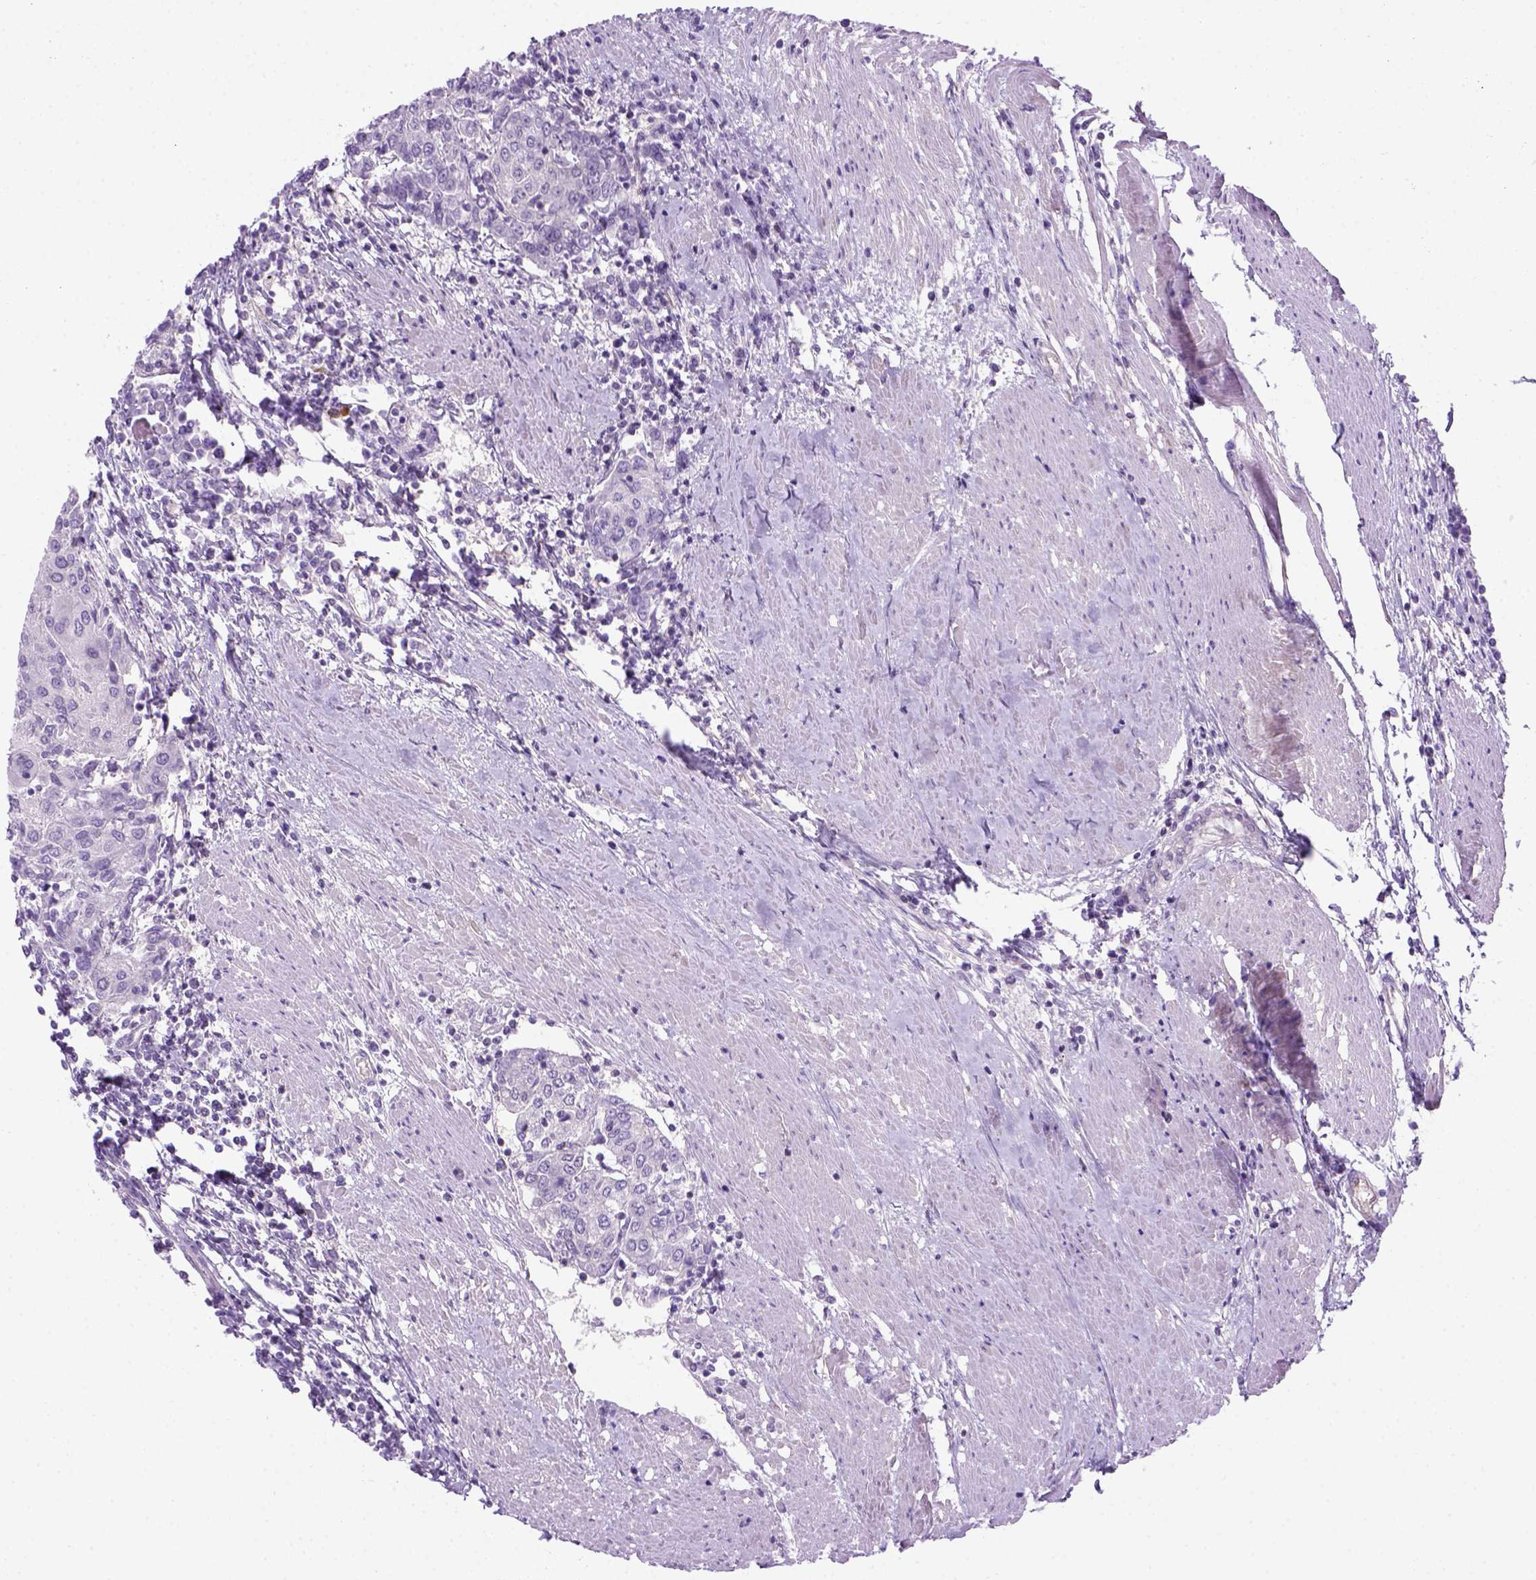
{"staining": {"intensity": "negative", "quantity": "none", "location": "none"}, "tissue": "urothelial cancer", "cell_type": "Tumor cells", "image_type": "cancer", "snomed": [{"axis": "morphology", "description": "Urothelial carcinoma, High grade"}, {"axis": "topography", "description": "Urinary bladder"}], "caption": "Micrograph shows no protein positivity in tumor cells of urothelial cancer tissue. (DAB (3,3'-diaminobenzidine) IHC with hematoxylin counter stain).", "gene": "MGMT", "patient": {"sex": "female", "age": 85}}